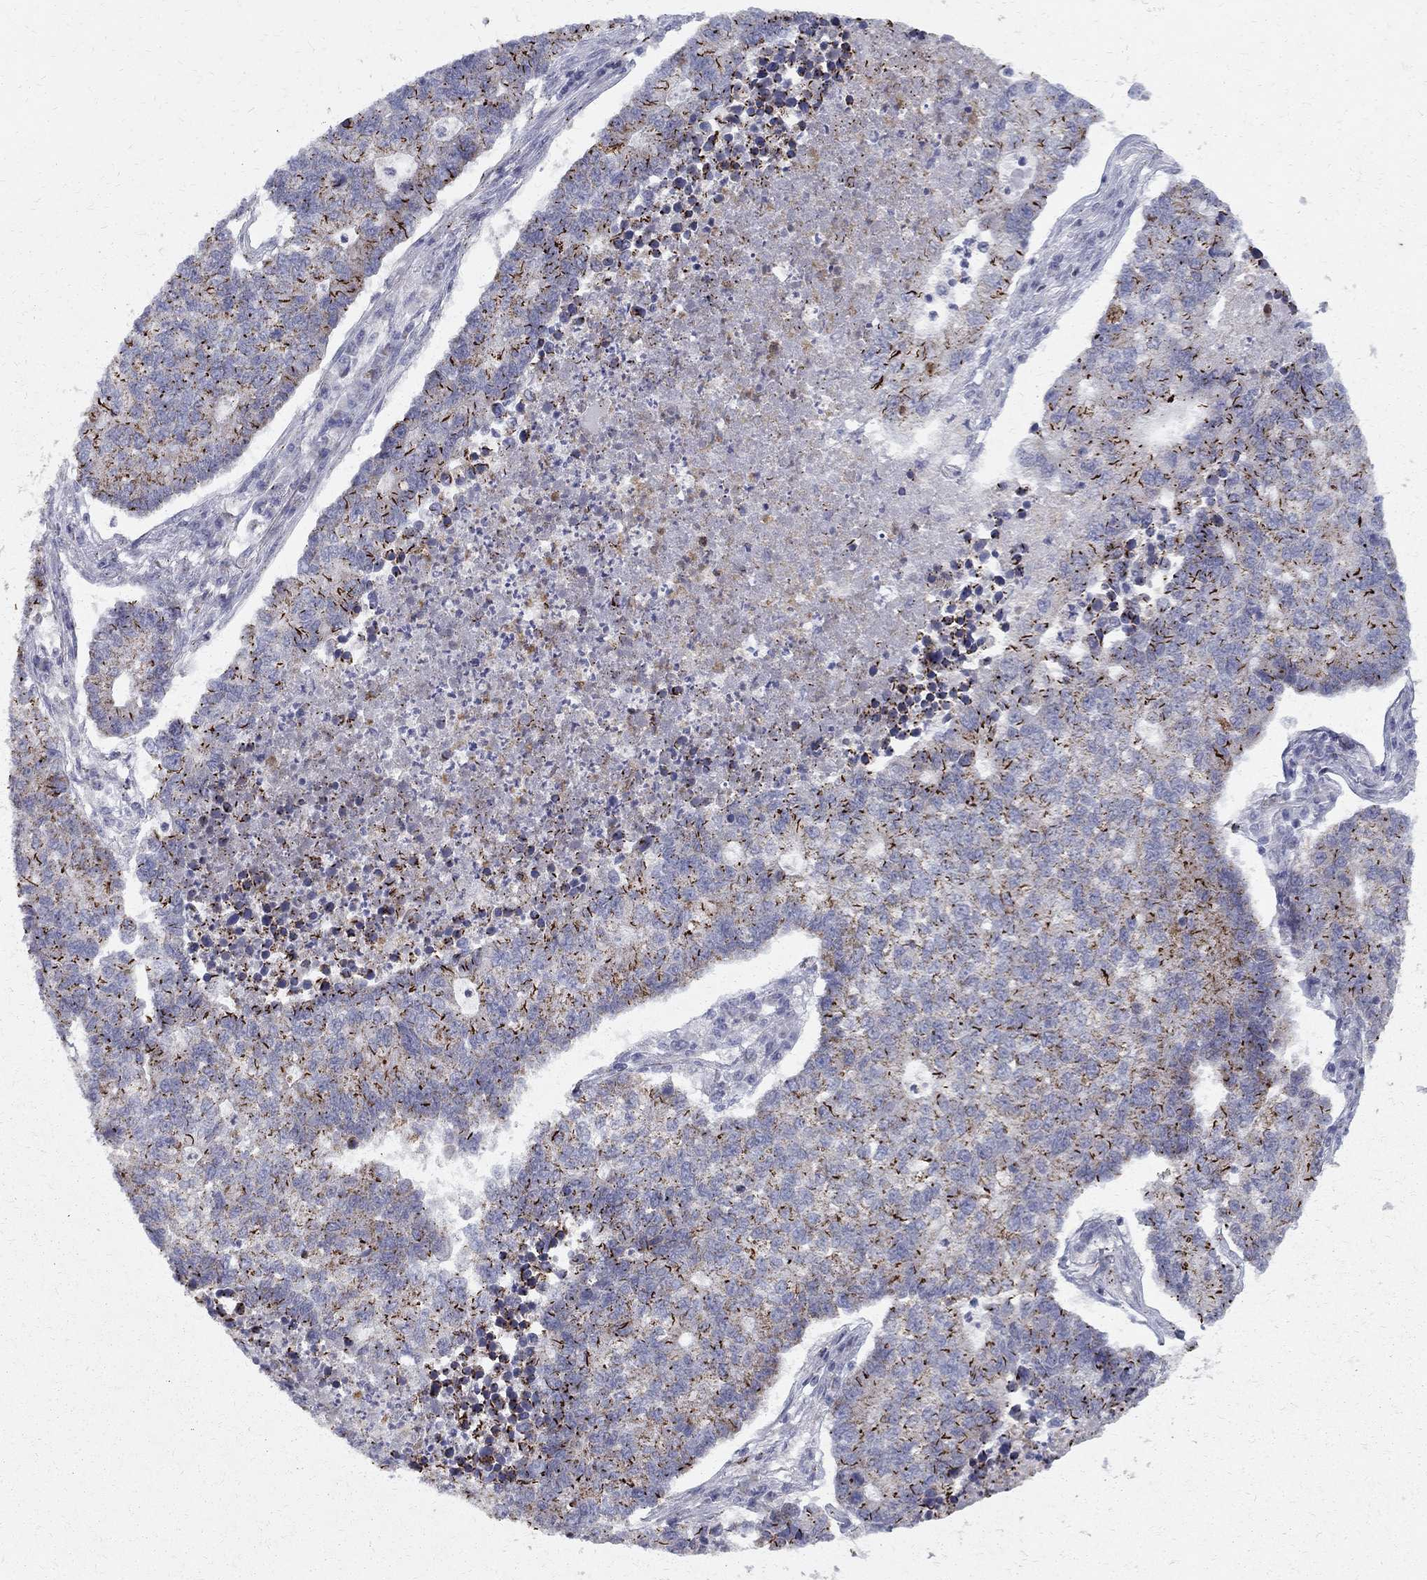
{"staining": {"intensity": "strong", "quantity": ">75%", "location": "cytoplasmic/membranous"}, "tissue": "lung cancer", "cell_type": "Tumor cells", "image_type": "cancer", "snomed": [{"axis": "morphology", "description": "Adenocarcinoma, NOS"}, {"axis": "topography", "description": "Lung"}], "caption": "There is high levels of strong cytoplasmic/membranous staining in tumor cells of adenocarcinoma (lung), as demonstrated by immunohistochemical staining (brown color).", "gene": "CLIC6", "patient": {"sex": "male", "age": 57}}